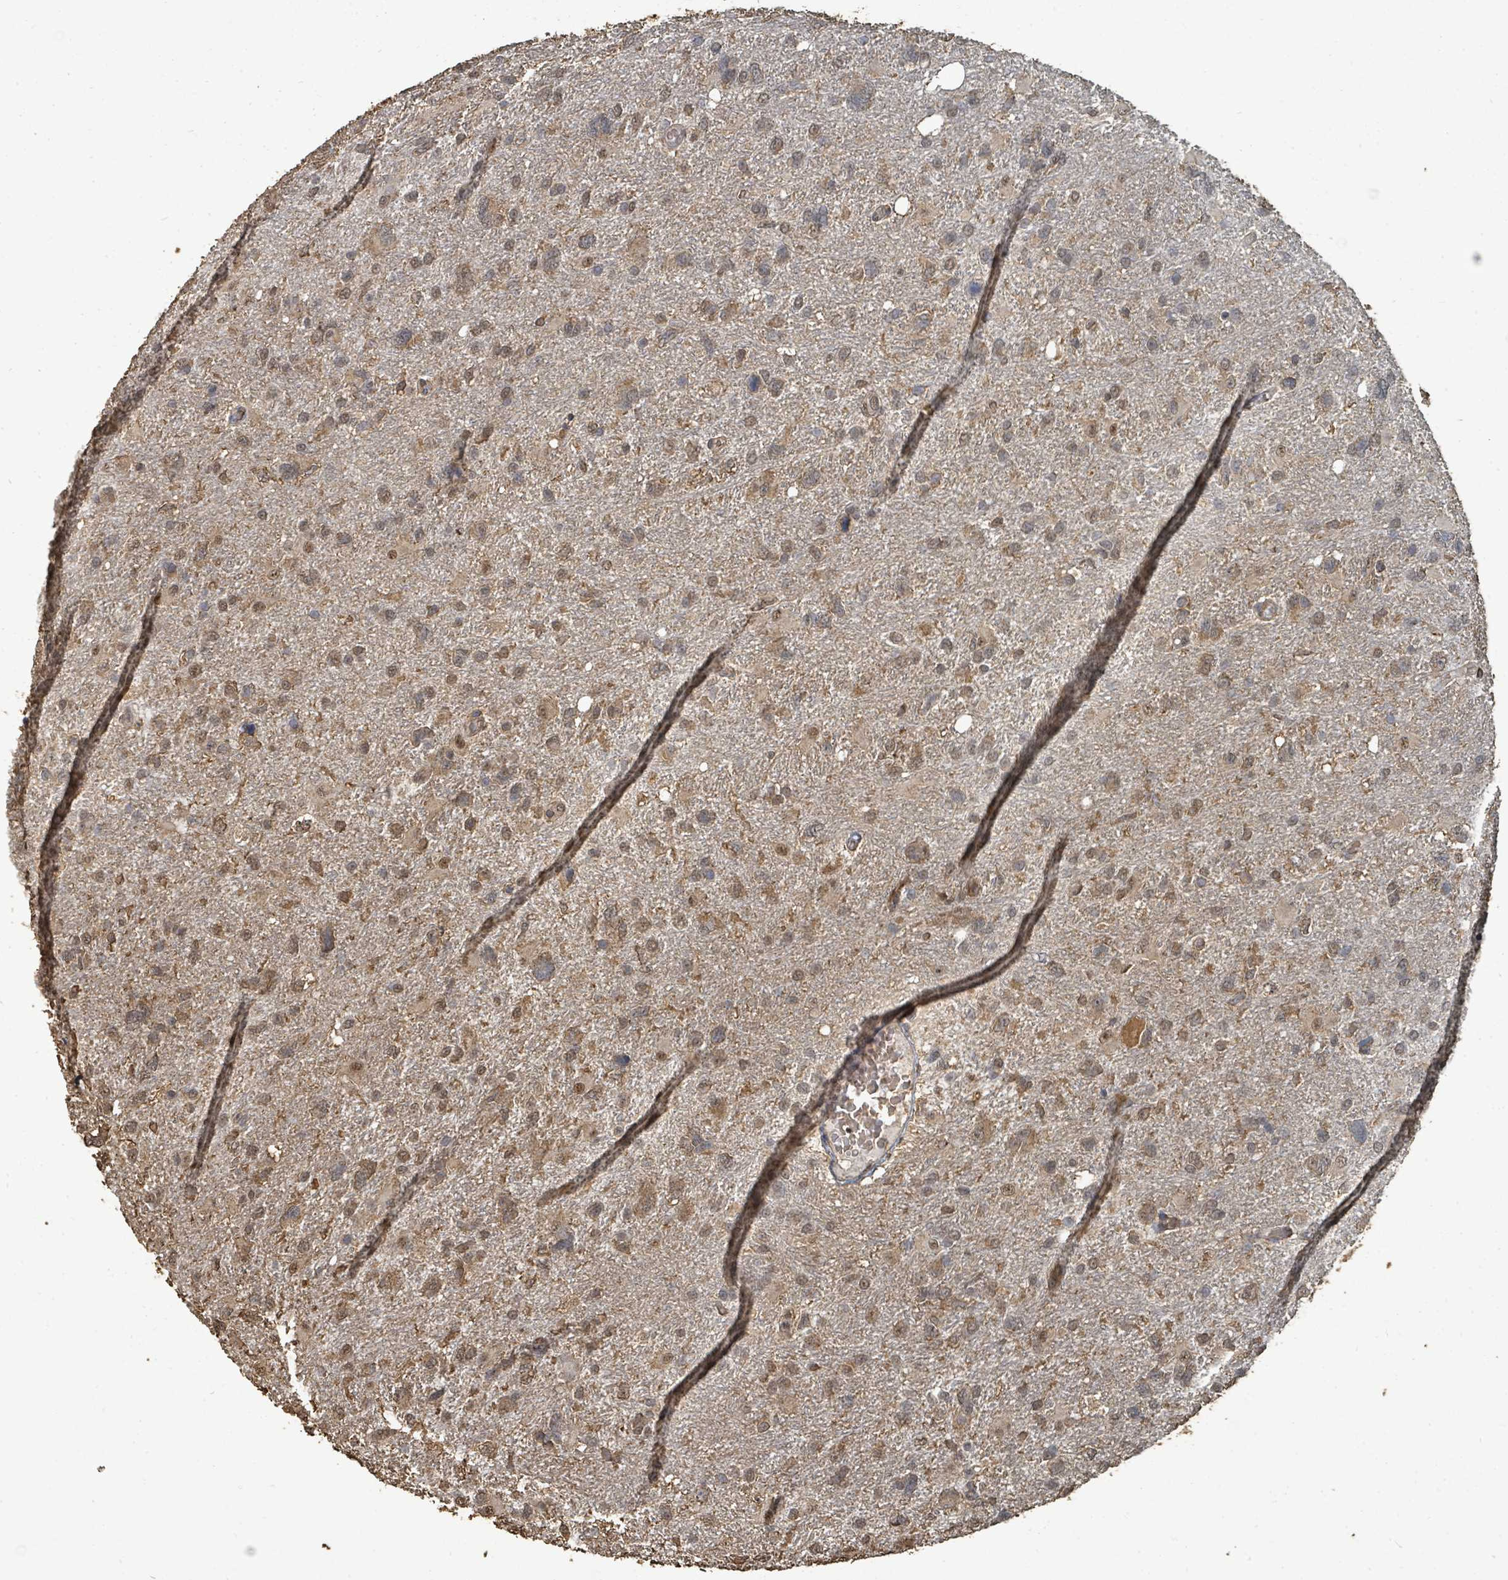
{"staining": {"intensity": "moderate", "quantity": ">75%", "location": "cytoplasmic/membranous"}, "tissue": "glioma", "cell_type": "Tumor cells", "image_type": "cancer", "snomed": [{"axis": "morphology", "description": "Glioma, malignant, High grade"}, {"axis": "topography", "description": "Brain"}], "caption": "Immunohistochemical staining of glioma displays moderate cytoplasmic/membranous protein staining in about >75% of tumor cells.", "gene": "C6orf52", "patient": {"sex": "male", "age": 61}}